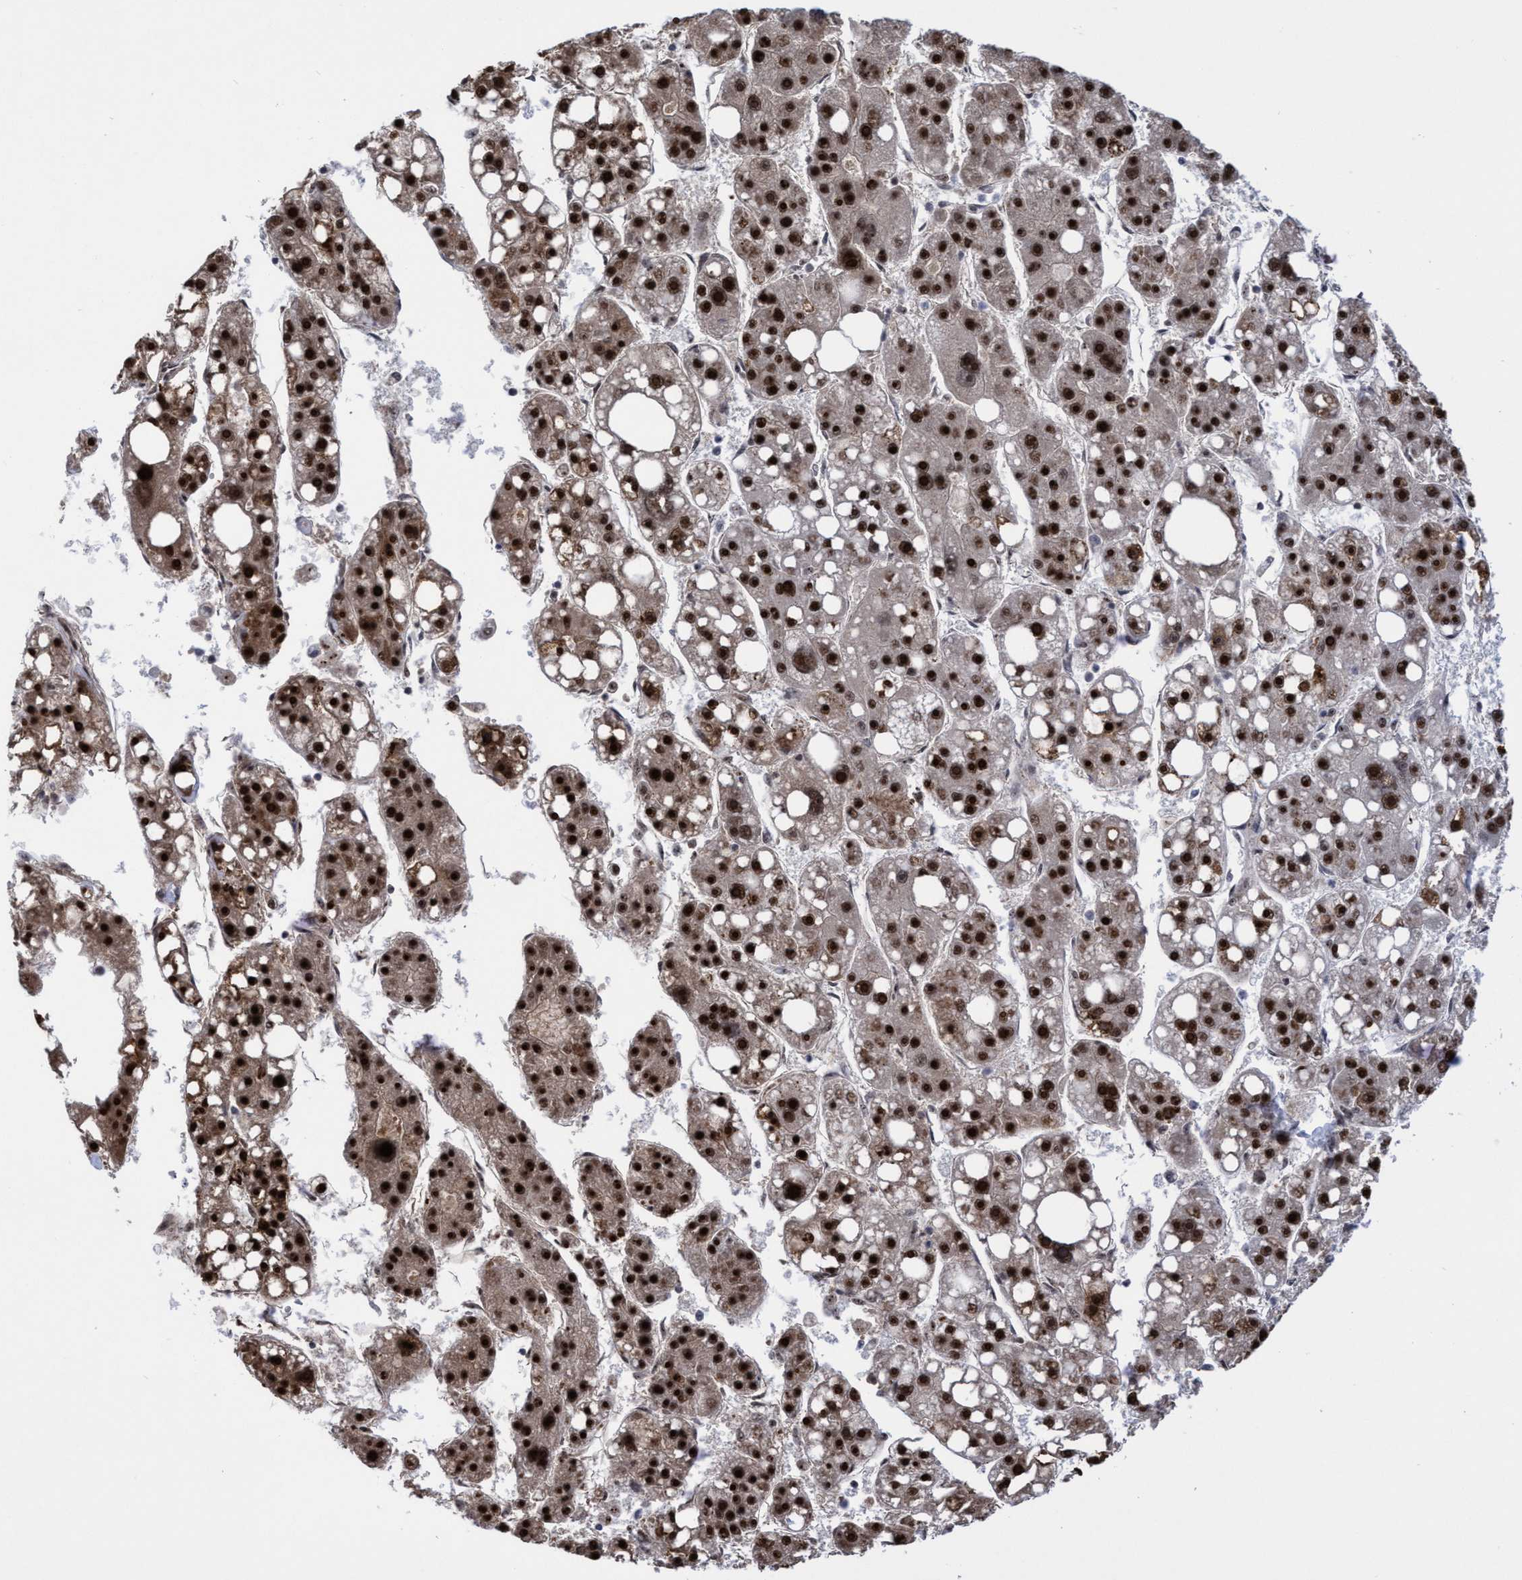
{"staining": {"intensity": "strong", "quantity": ">75%", "location": "nuclear"}, "tissue": "liver cancer", "cell_type": "Tumor cells", "image_type": "cancer", "snomed": [{"axis": "morphology", "description": "Carcinoma, Hepatocellular, NOS"}, {"axis": "topography", "description": "Liver"}], "caption": "Immunohistochemical staining of human liver hepatocellular carcinoma shows strong nuclear protein expression in about >75% of tumor cells.", "gene": "EFCAB10", "patient": {"sex": "female", "age": 61}}